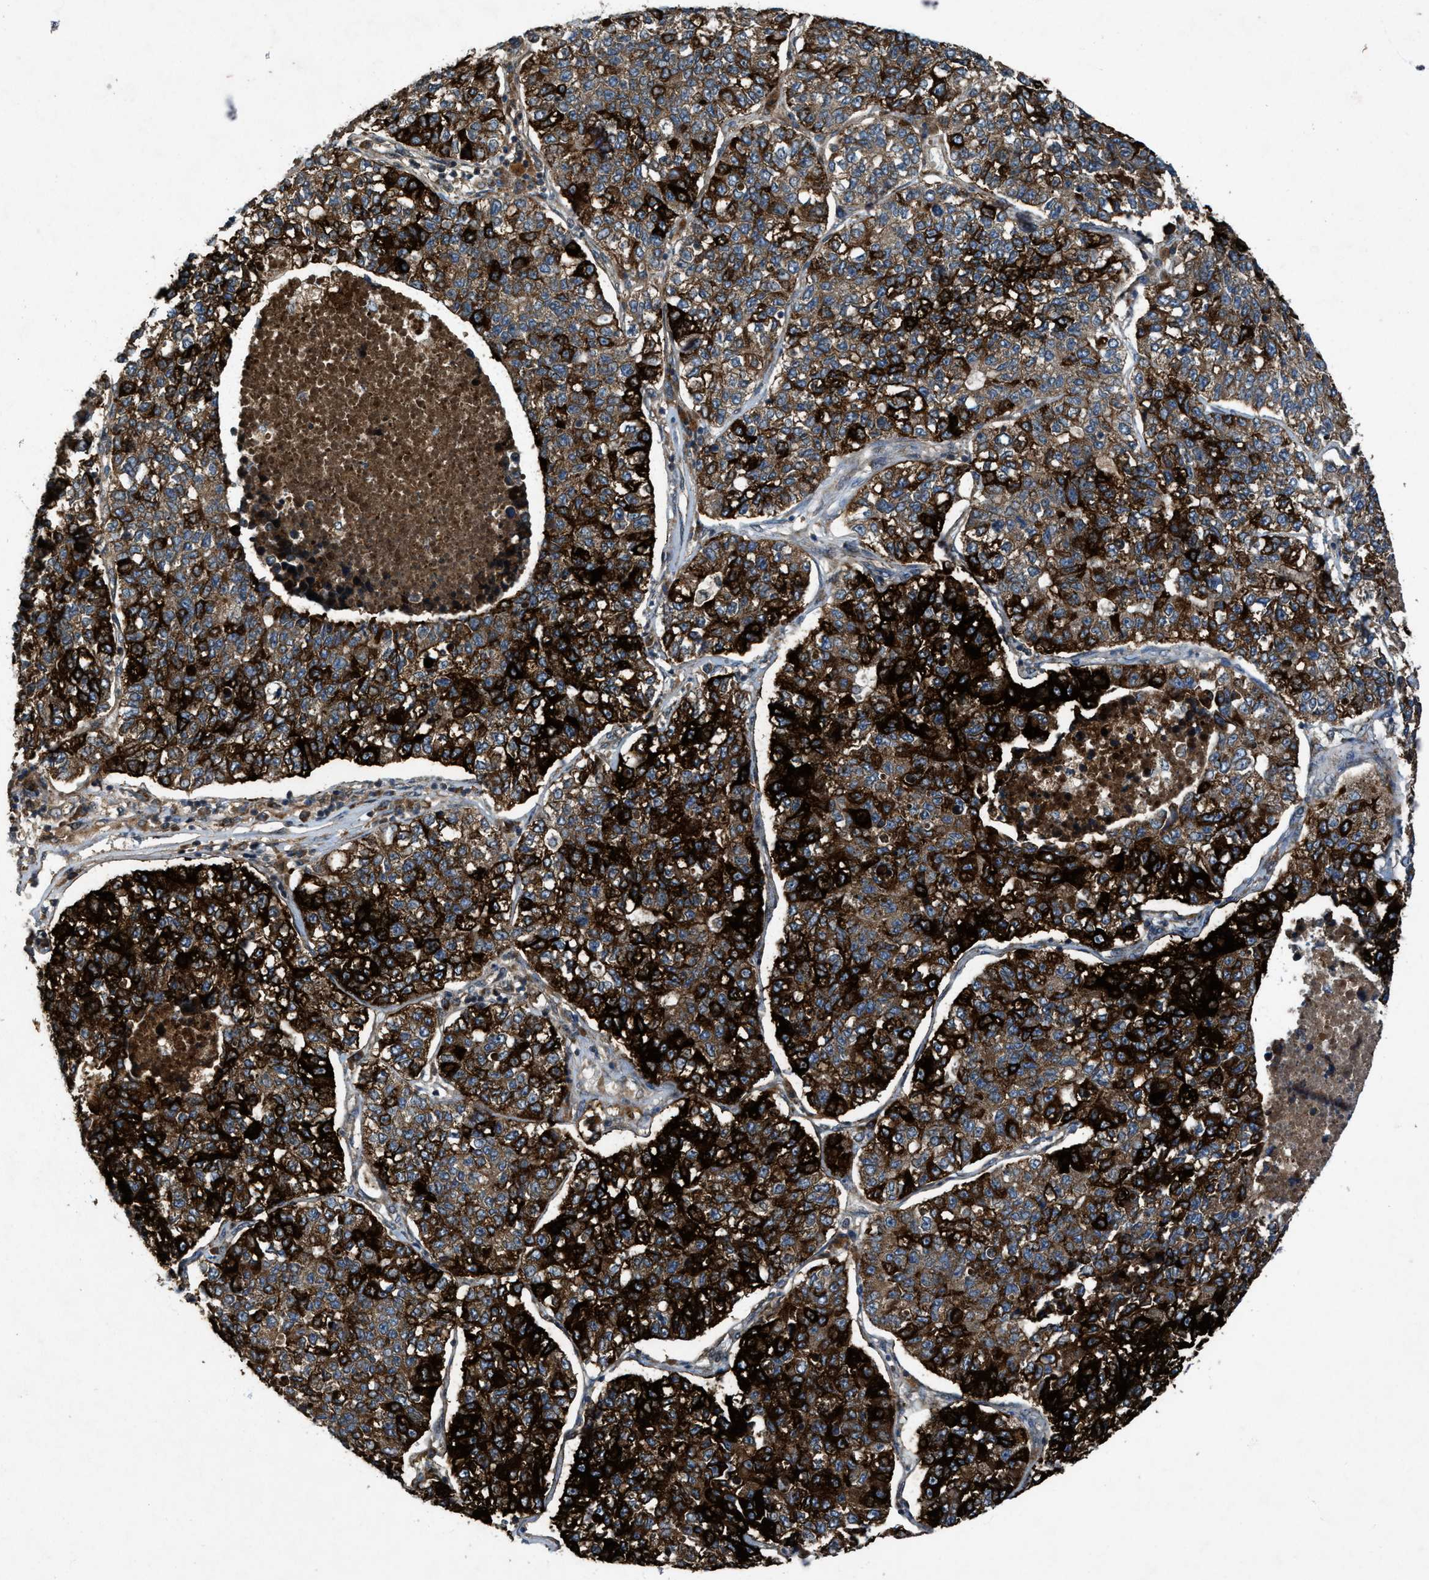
{"staining": {"intensity": "strong", "quantity": ">75%", "location": "cytoplasmic/membranous"}, "tissue": "lung cancer", "cell_type": "Tumor cells", "image_type": "cancer", "snomed": [{"axis": "morphology", "description": "Adenocarcinoma, NOS"}, {"axis": "topography", "description": "Lung"}], "caption": "Lung cancer (adenocarcinoma) was stained to show a protein in brown. There is high levels of strong cytoplasmic/membranous positivity in approximately >75% of tumor cells.", "gene": "PDP2", "patient": {"sex": "male", "age": 49}}